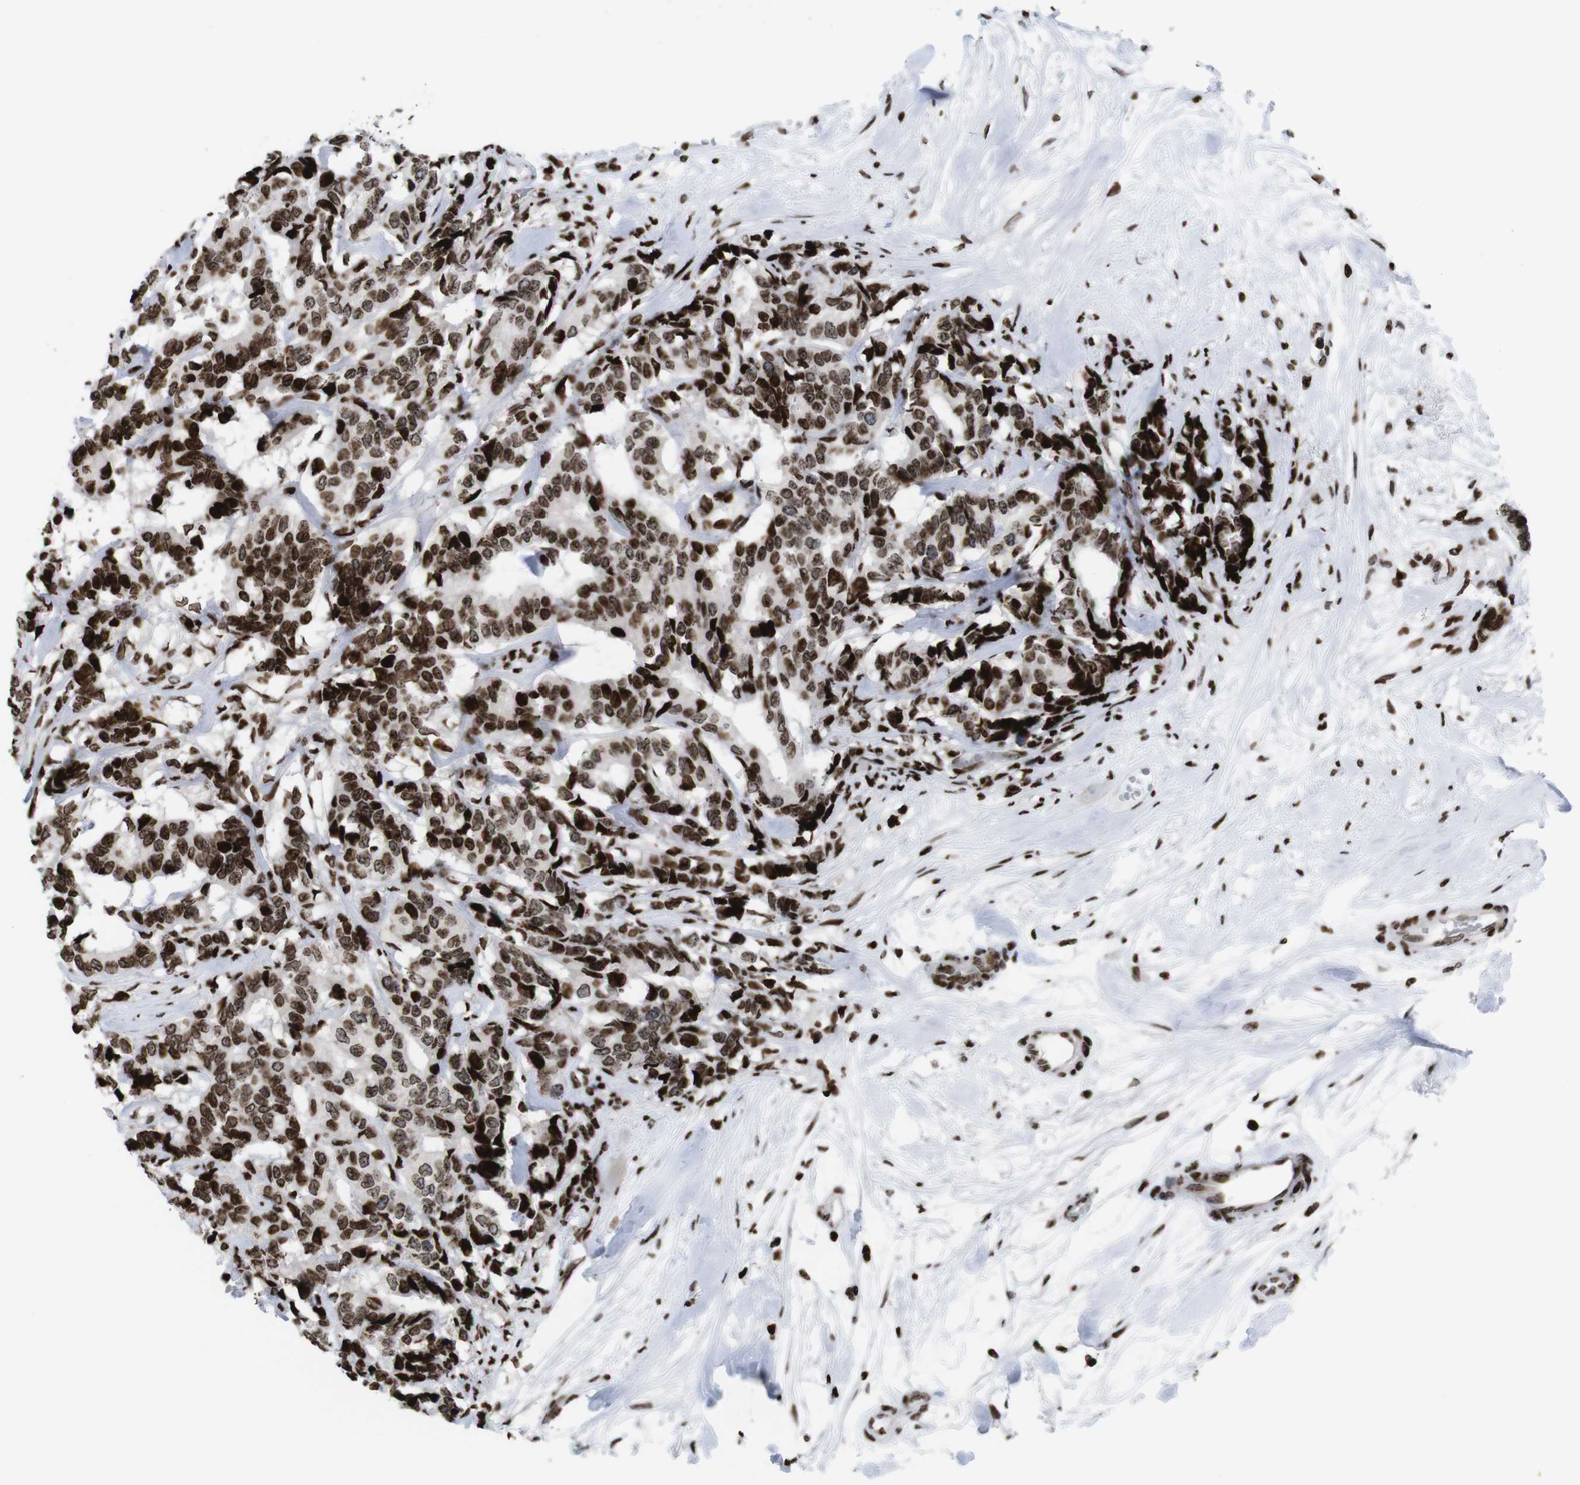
{"staining": {"intensity": "strong", "quantity": ">75%", "location": "nuclear"}, "tissue": "breast cancer", "cell_type": "Tumor cells", "image_type": "cancer", "snomed": [{"axis": "morphology", "description": "Duct carcinoma"}, {"axis": "topography", "description": "Breast"}], "caption": "Breast cancer tissue demonstrates strong nuclear expression in approximately >75% of tumor cells", "gene": "H1-4", "patient": {"sex": "female", "age": 87}}